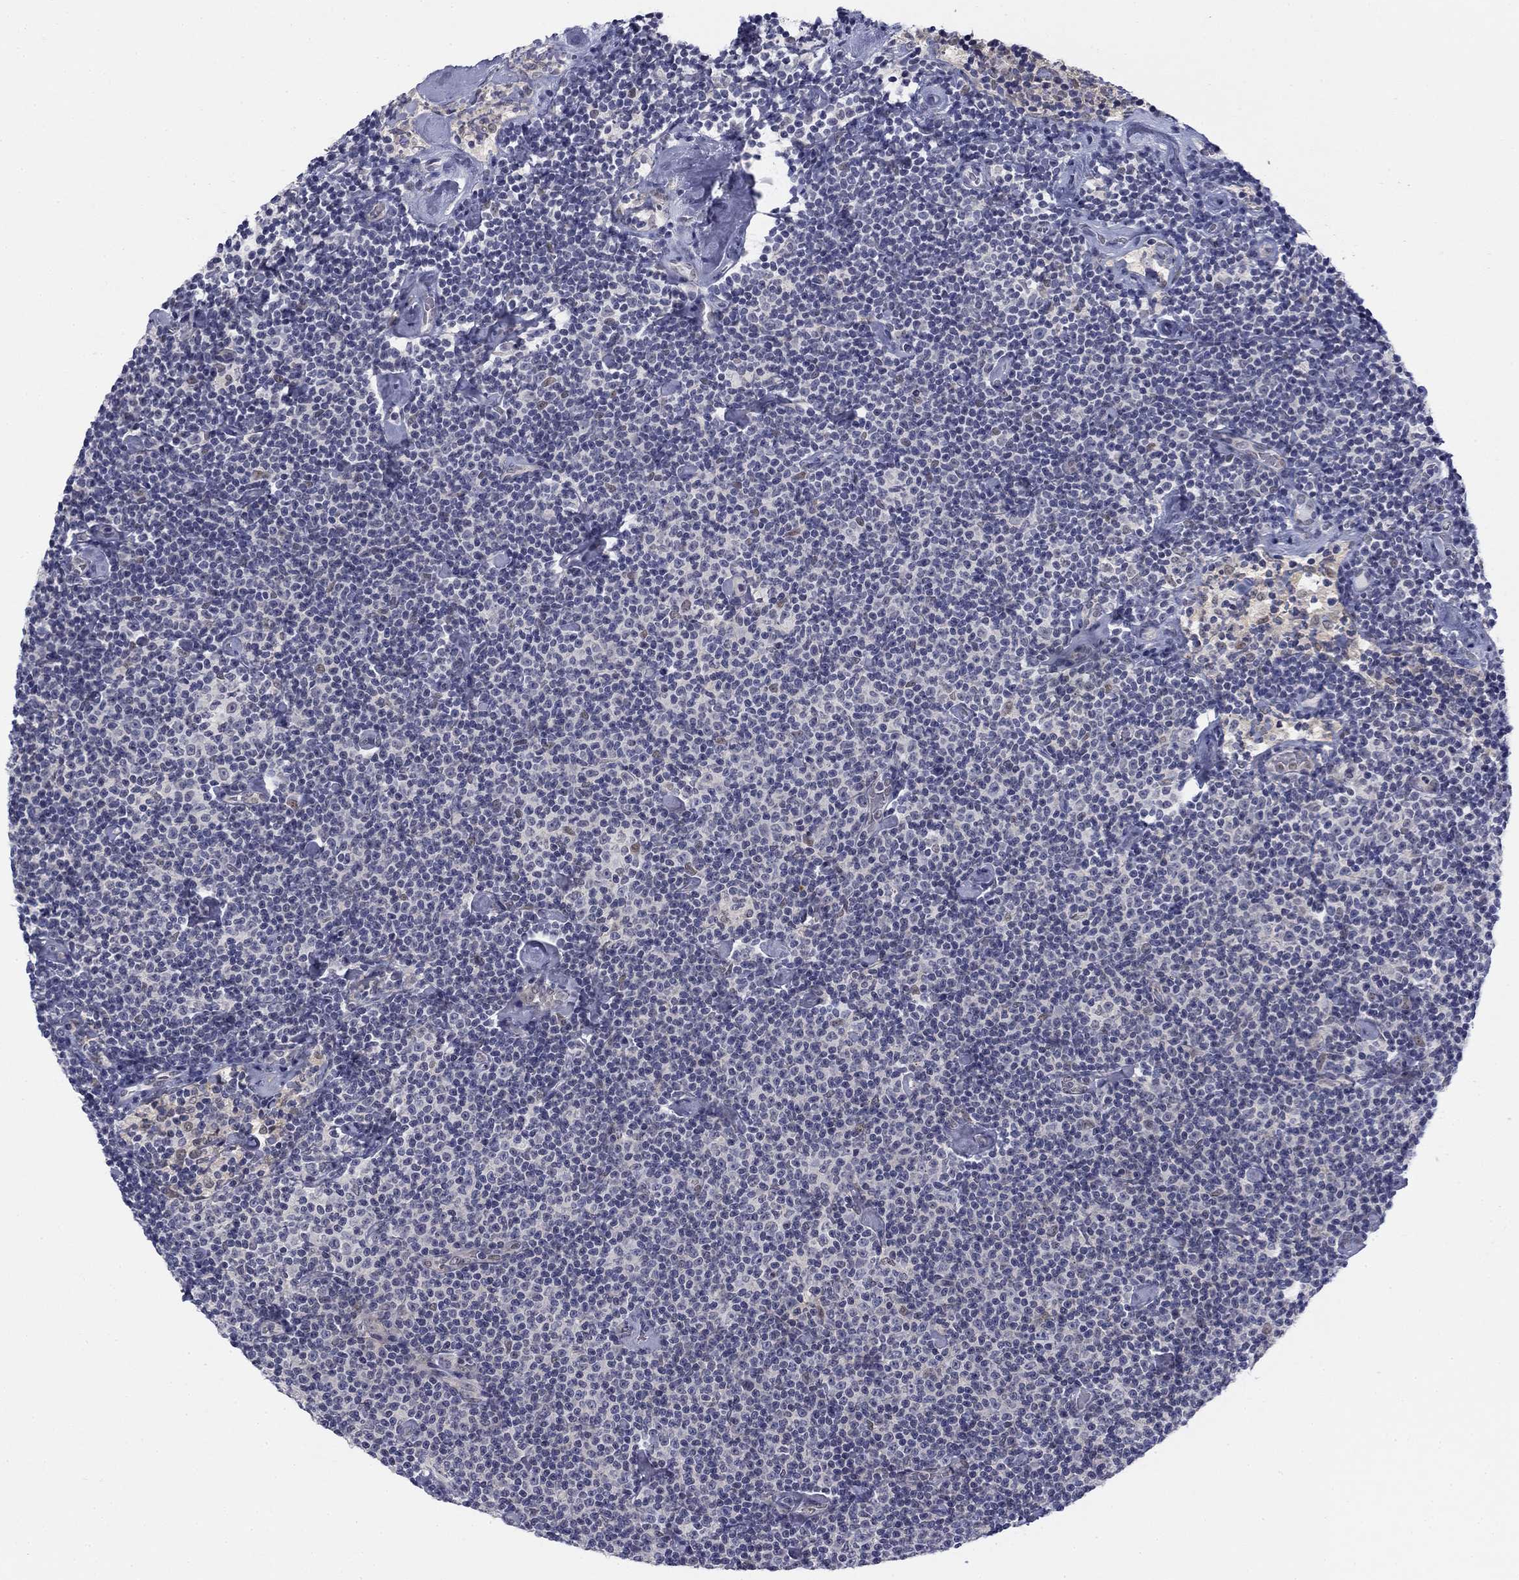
{"staining": {"intensity": "negative", "quantity": "none", "location": "none"}, "tissue": "lymphoma", "cell_type": "Tumor cells", "image_type": "cancer", "snomed": [{"axis": "morphology", "description": "Malignant lymphoma, non-Hodgkin's type, Low grade"}, {"axis": "topography", "description": "Lymph node"}], "caption": "Immunohistochemical staining of lymphoma exhibits no significant expression in tumor cells. (DAB (3,3'-diaminobenzidine) immunohistochemistry, high magnification).", "gene": "TIGD4", "patient": {"sex": "male", "age": 81}}